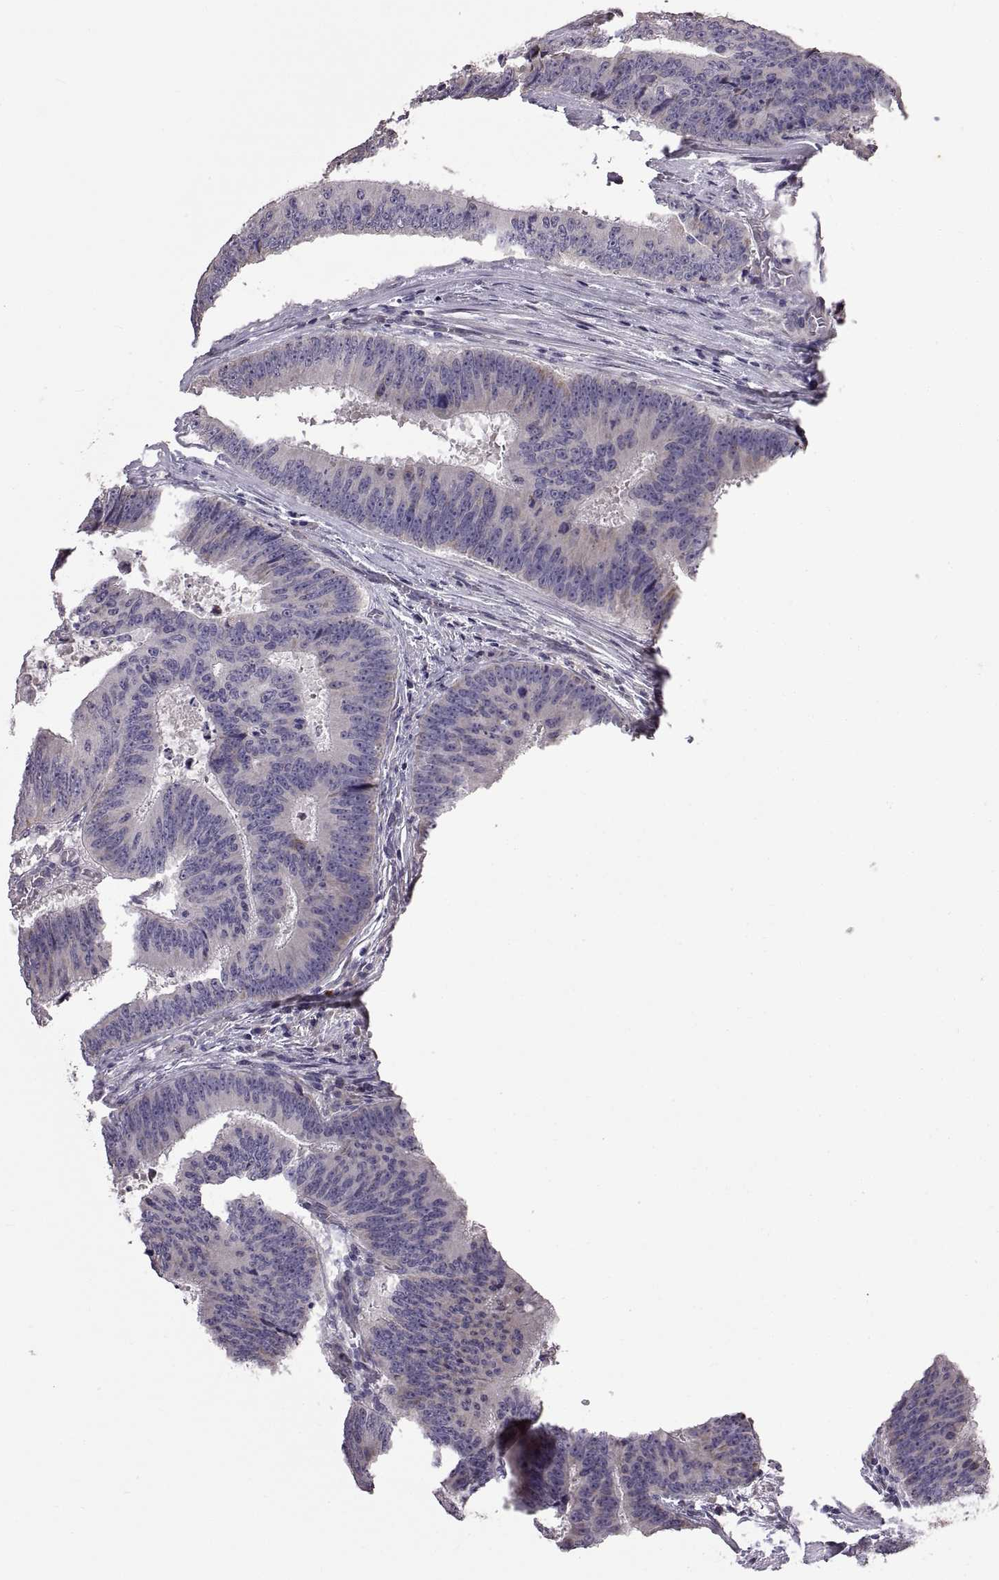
{"staining": {"intensity": "negative", "quantity": "none", "location": "none"}, "tissue": "colorectal cancer", "cell_type": "Tumor cells", "image_type": "cancer", "snomed": [{"axis": "morphology", "description": "Adenocarcinoma, NOS"}, {"axis": "topography", "description": "Colon"}], "caption": "Protein analysis of colorectal adenocarcinoma displays no significant staining in tumor cells.", "gene": "DEFB136", "patient": {"sex": "female", "age": 82}}